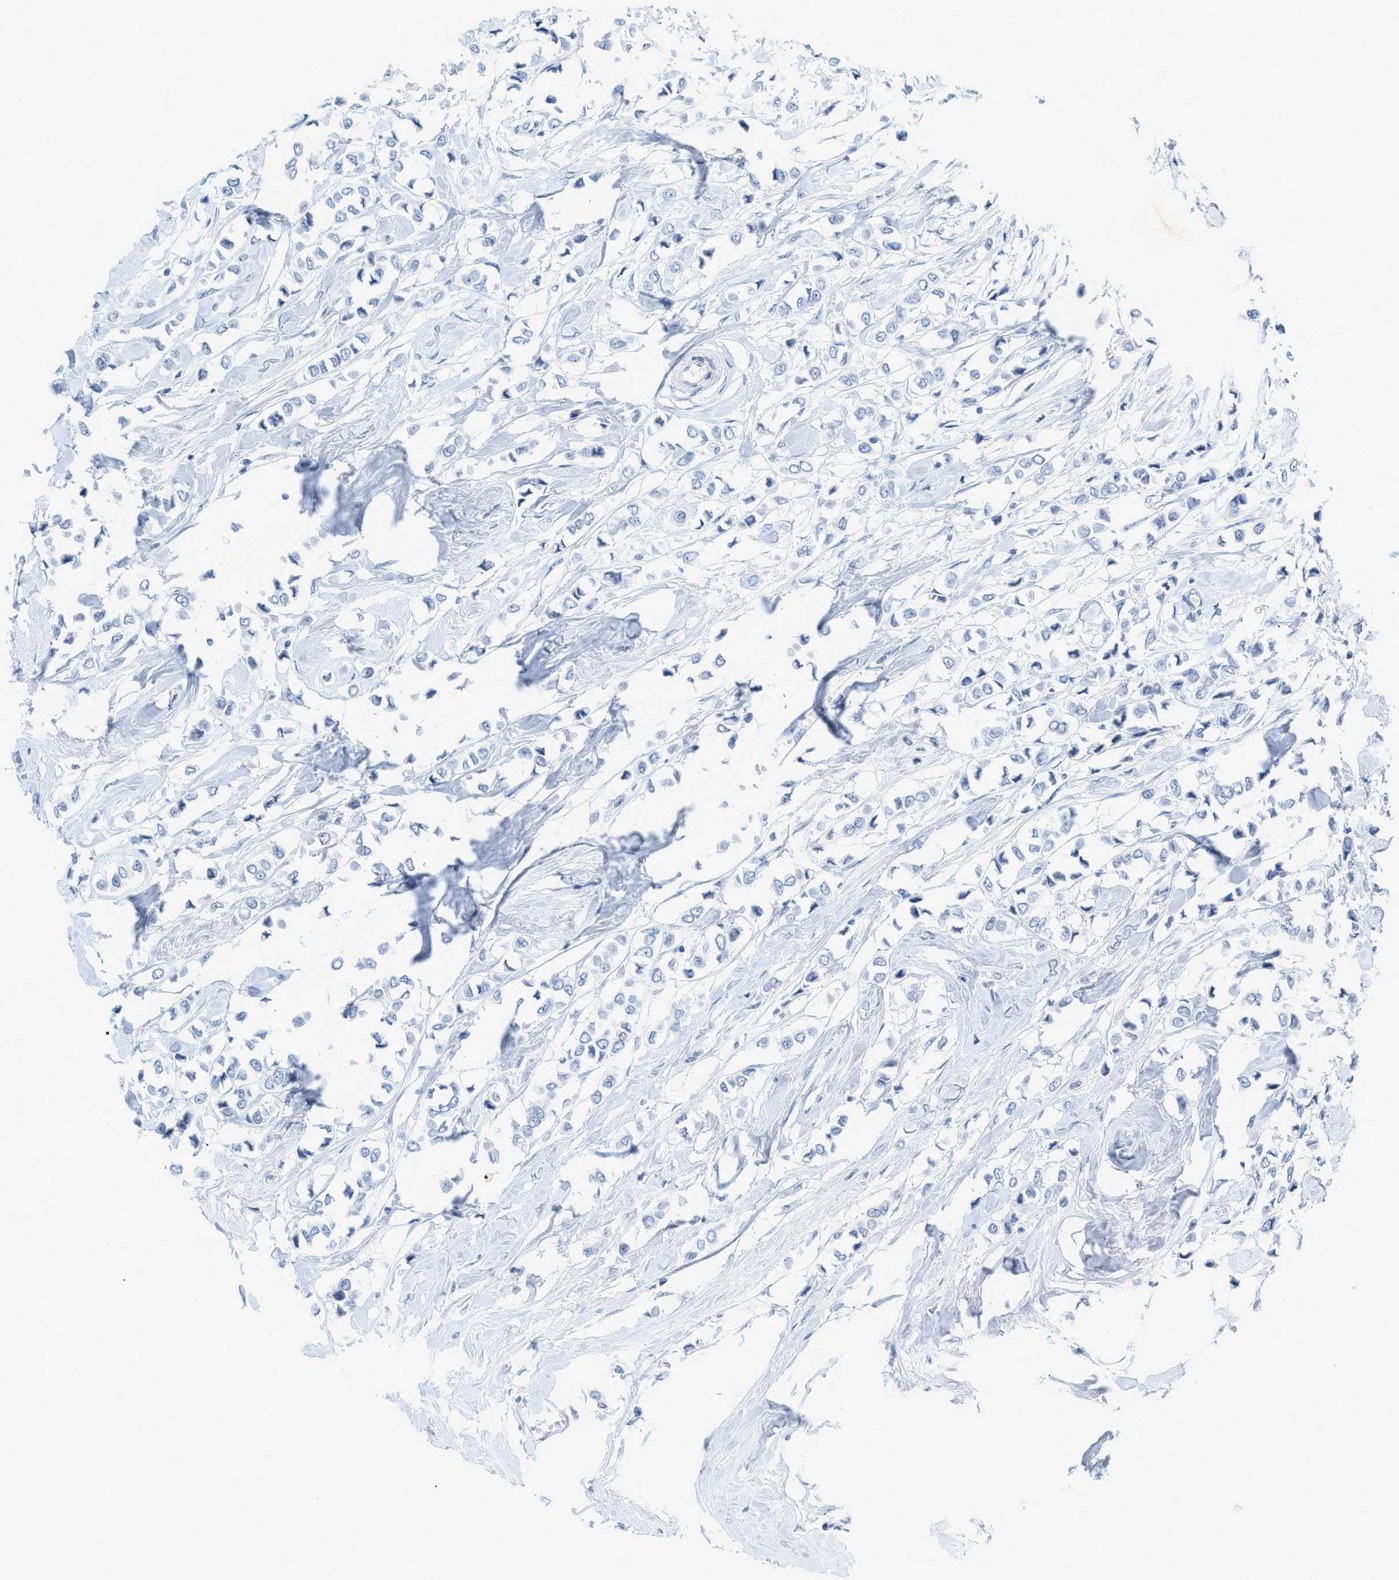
{"staining": {"intensity": "negative", "quantity": "none", "location": "none"}, "tissue": "breast cancer", "cell_type": "Tumor cells", "image_type": "cancer", "snomed": [{"axis": "morphology", "description": "Lobular carcinoma"}, {"axis": "topography", "description": "Breast"}], "caption": "A photomicrograph of breast cancer stained for a protein reveals no brown staining in tumor cells.", "gene": "HLTF", "patient": {"sex": "female", "age": 51}}